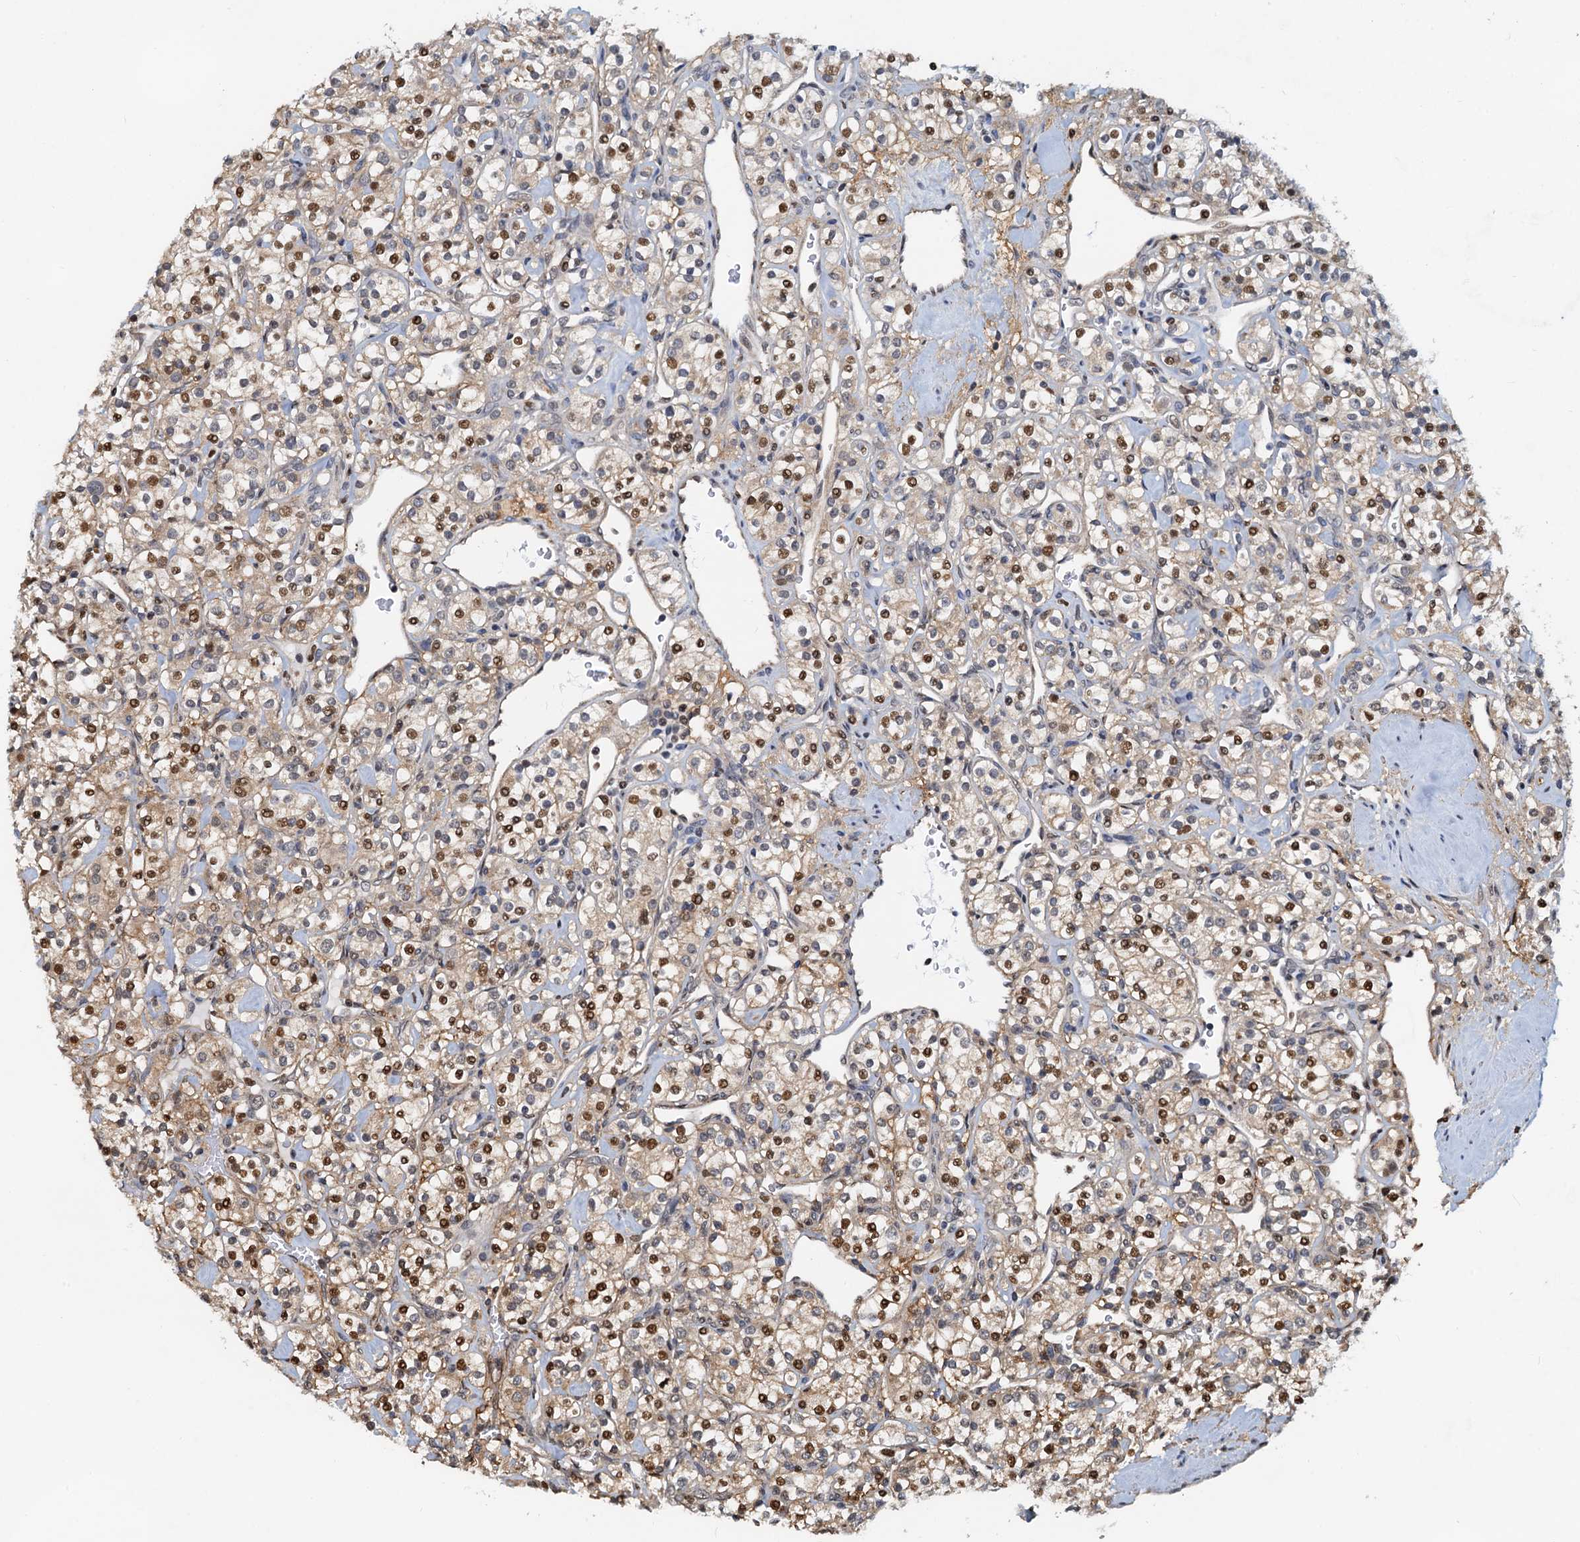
{"staining": {"intensity": "moderate", "quantity": "25%-75%", "location": "nuclear"}, "tissue": "renal cancer", "cell_type": "Tumor cells", "image_type": "cancer", "snomed": [{"axis": "morphology", "description": "Adenocarcinoma, NOS"}, {"axis": "topography", "description": "Kidney"}], "caption": "Adenocarcinoma (renal) was stained to show a protein in brown. There is medium levels of moderate nuclear positivity in about 25%-75% of tumor cells.", "gene": "PTGES3", "patient": {"sex": "male", "age": 77}}